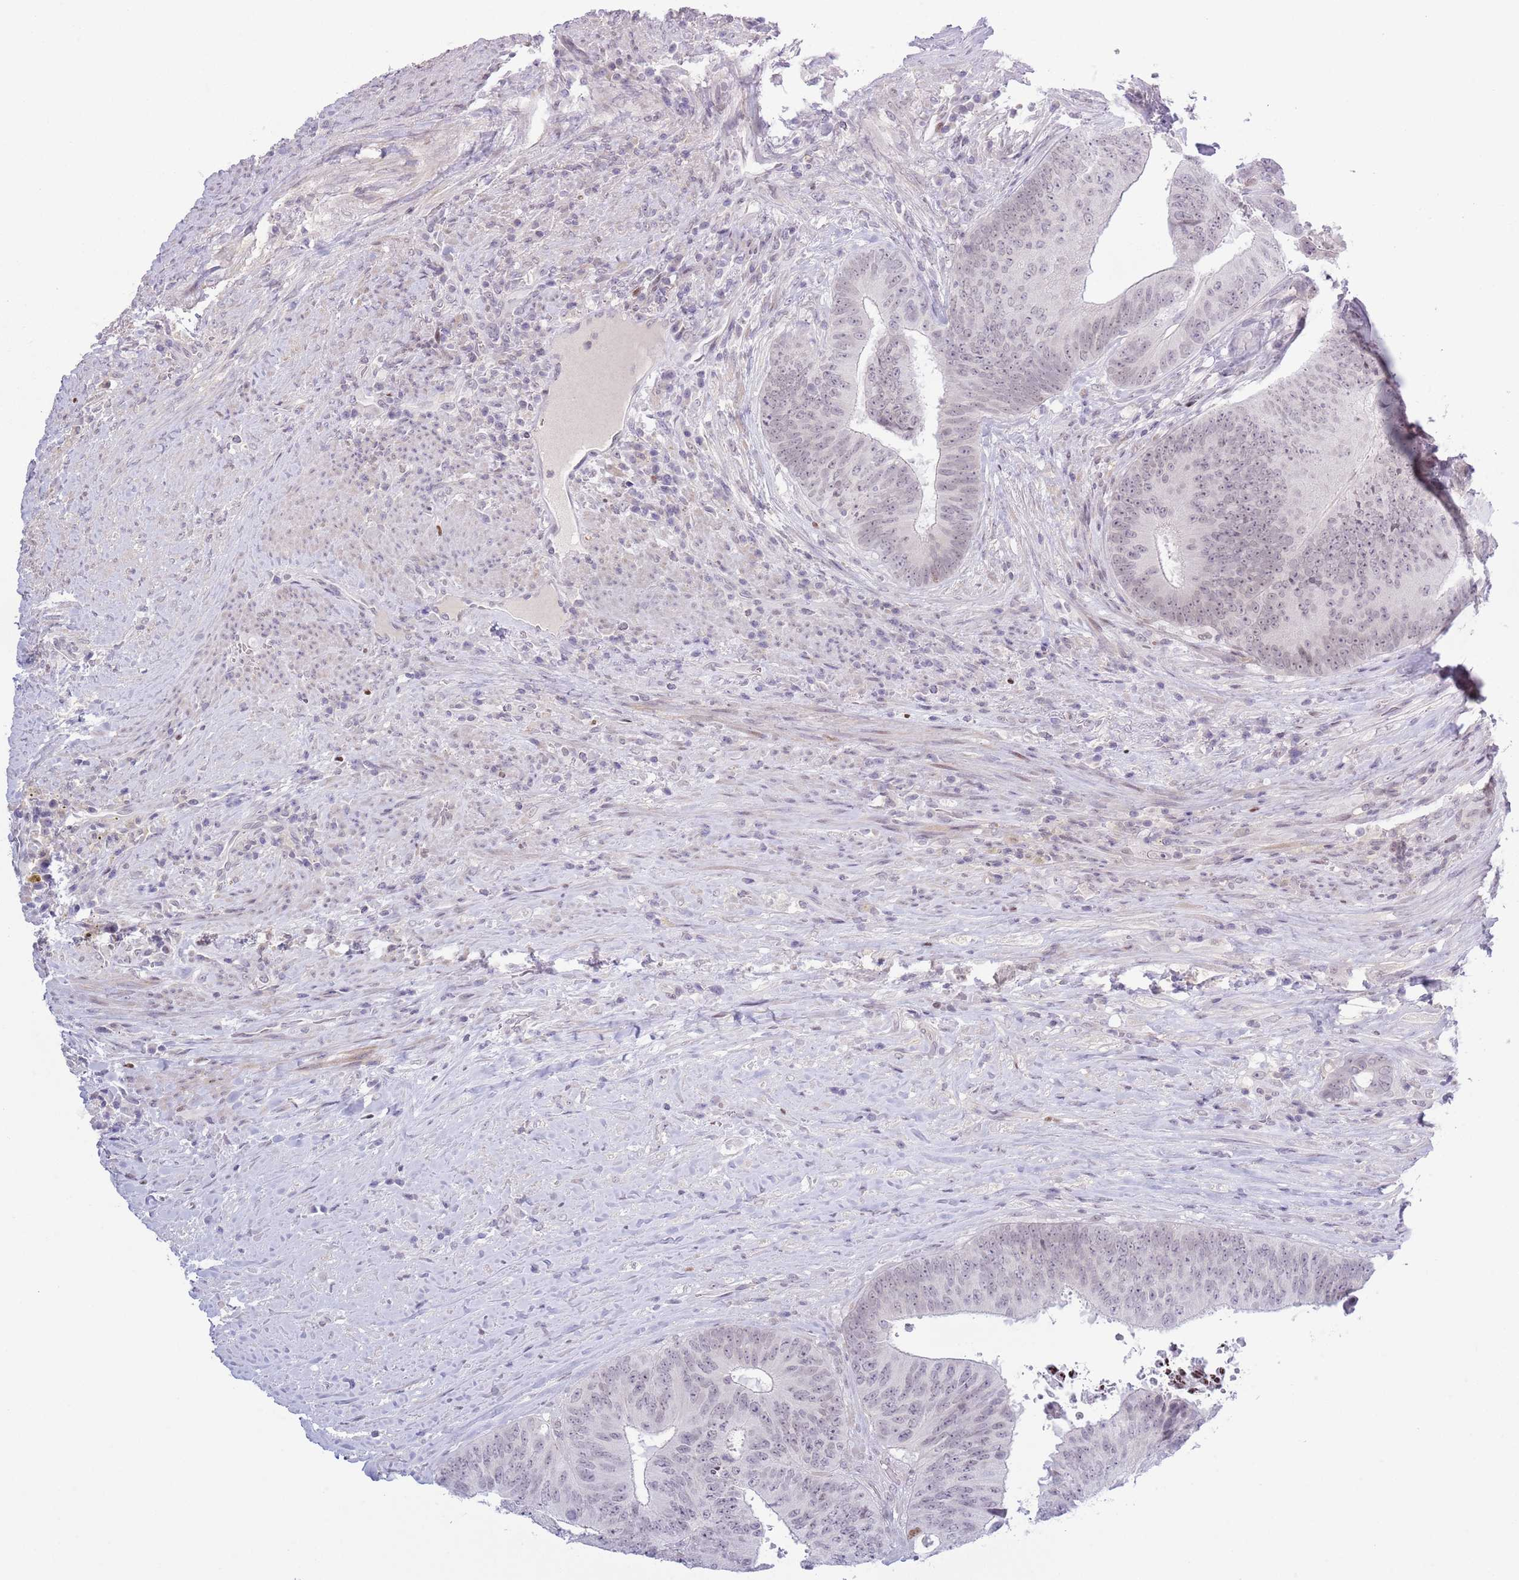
{"staining": {"intensity": "negative", "quantity": "none", "location": "none"}, "tissue": "colorectal cancer", "cell_type": "Tumor cells", "image_type": "cancer", "snomed": [{"axis": "morphology", "description": "Adenocarcinoma, NOS"}, {"axis": "topography", "description": "Rectum"}], "caption": "This micrograph is of colorectal adenocarcinoma stained with immunohistochemistry to label a protein in brown with the nuclei are counter-stained blue. There is no expression in tumor cells.", "gene": "MFSD10", "patient": {"sex": "male", "age": 72}}